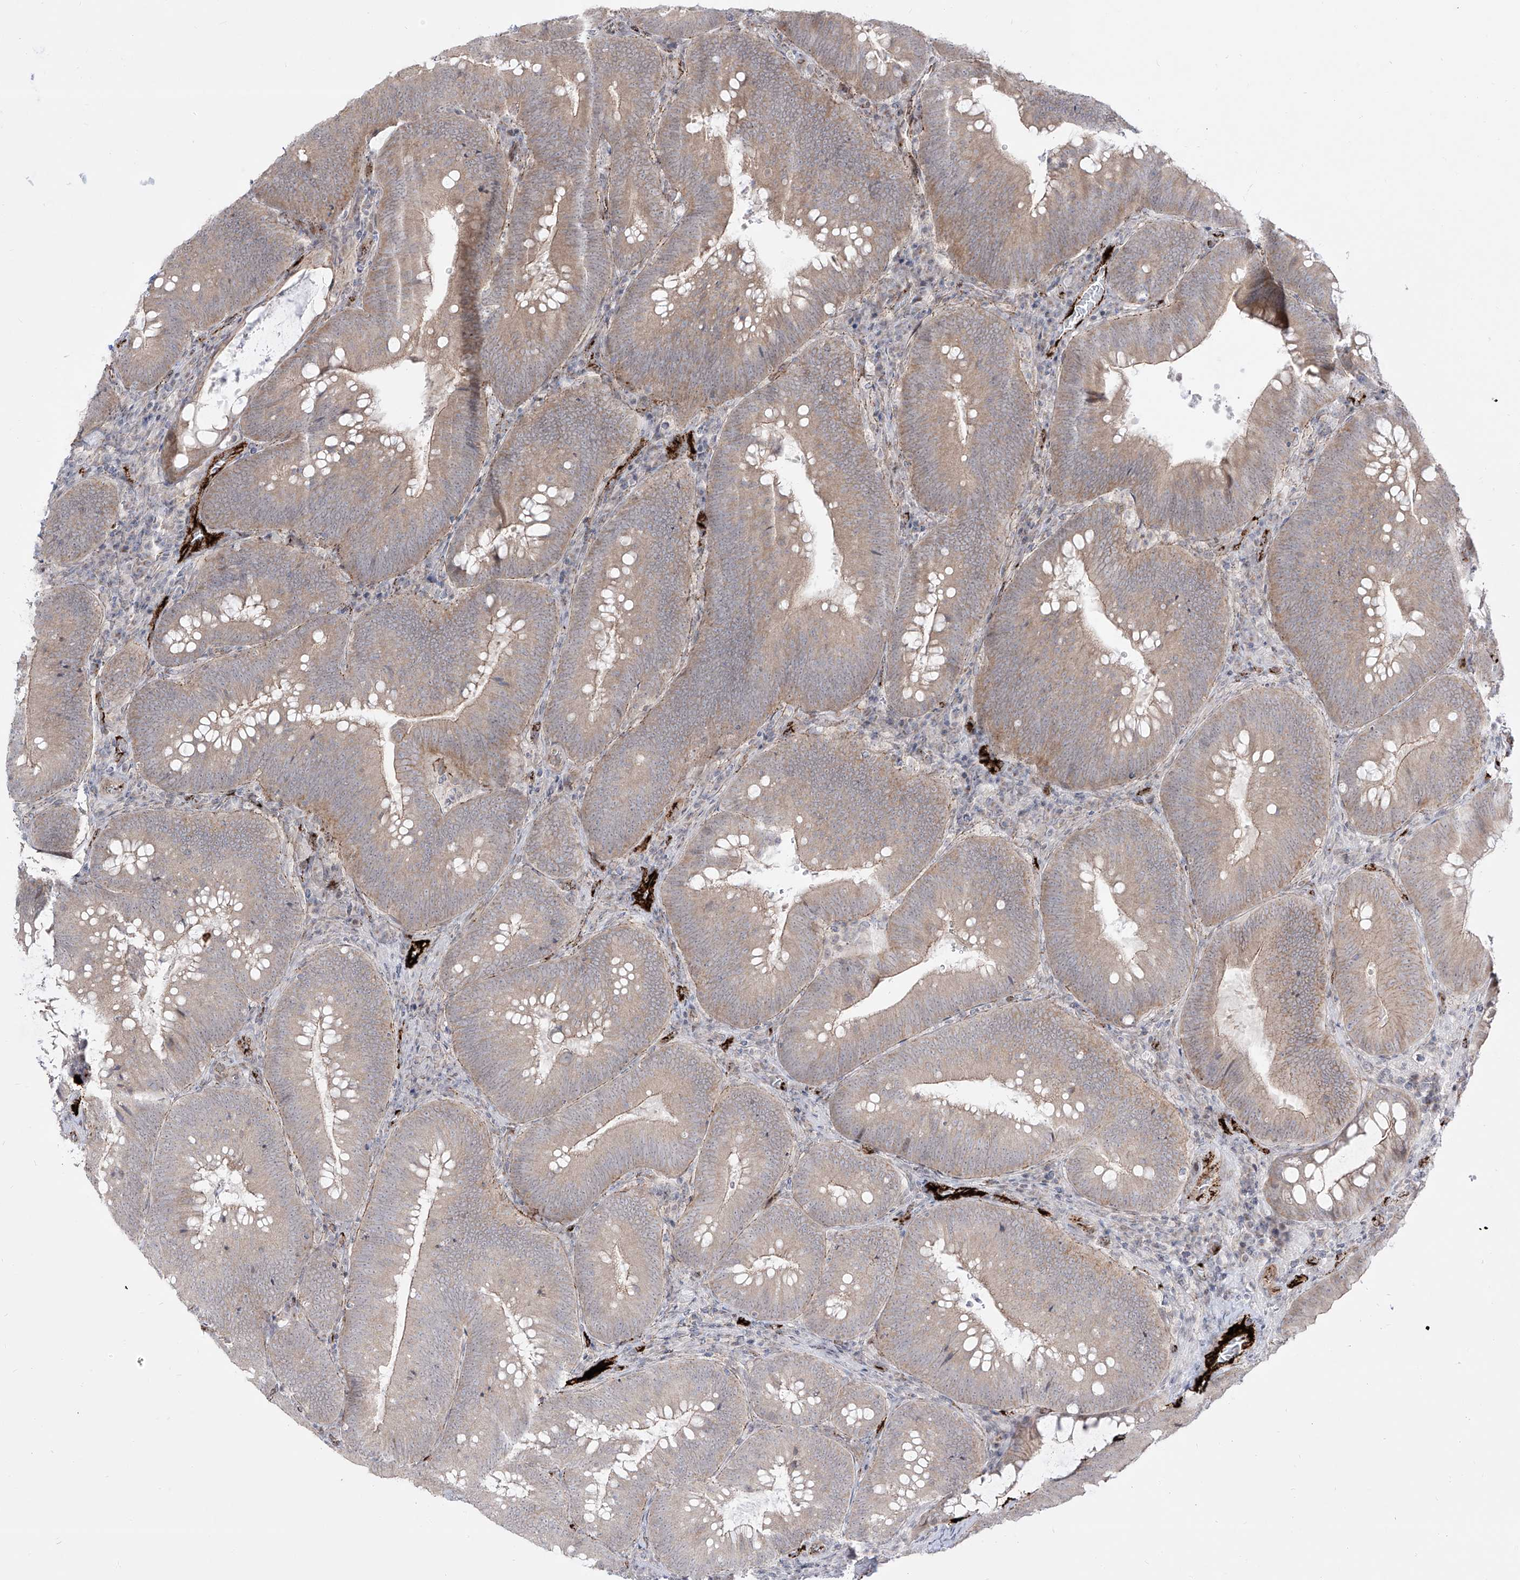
{"staining": {"intensity": "weak", "quantity": "25%-75%", "location": "cytoplasmic/membranous"}, "tissue": "colorectal cancer", "cell_type": "Tumor cells", "image_type": "cancer", "snomed": [{"axis": "morphology", "description": "Normal tissue, NOS"}, {"axis": "topography", "description": "Colon"}], "caption": "IHC photomicrograph of colorectal cancer stained for a protein (brown), which demonstrates low levels of weak cytoplasmic/membranous expression in approximately 25%-75% of tumor cells.", "gene": "ZGRF1", "patient": {"sex": "female", "age": 82}}